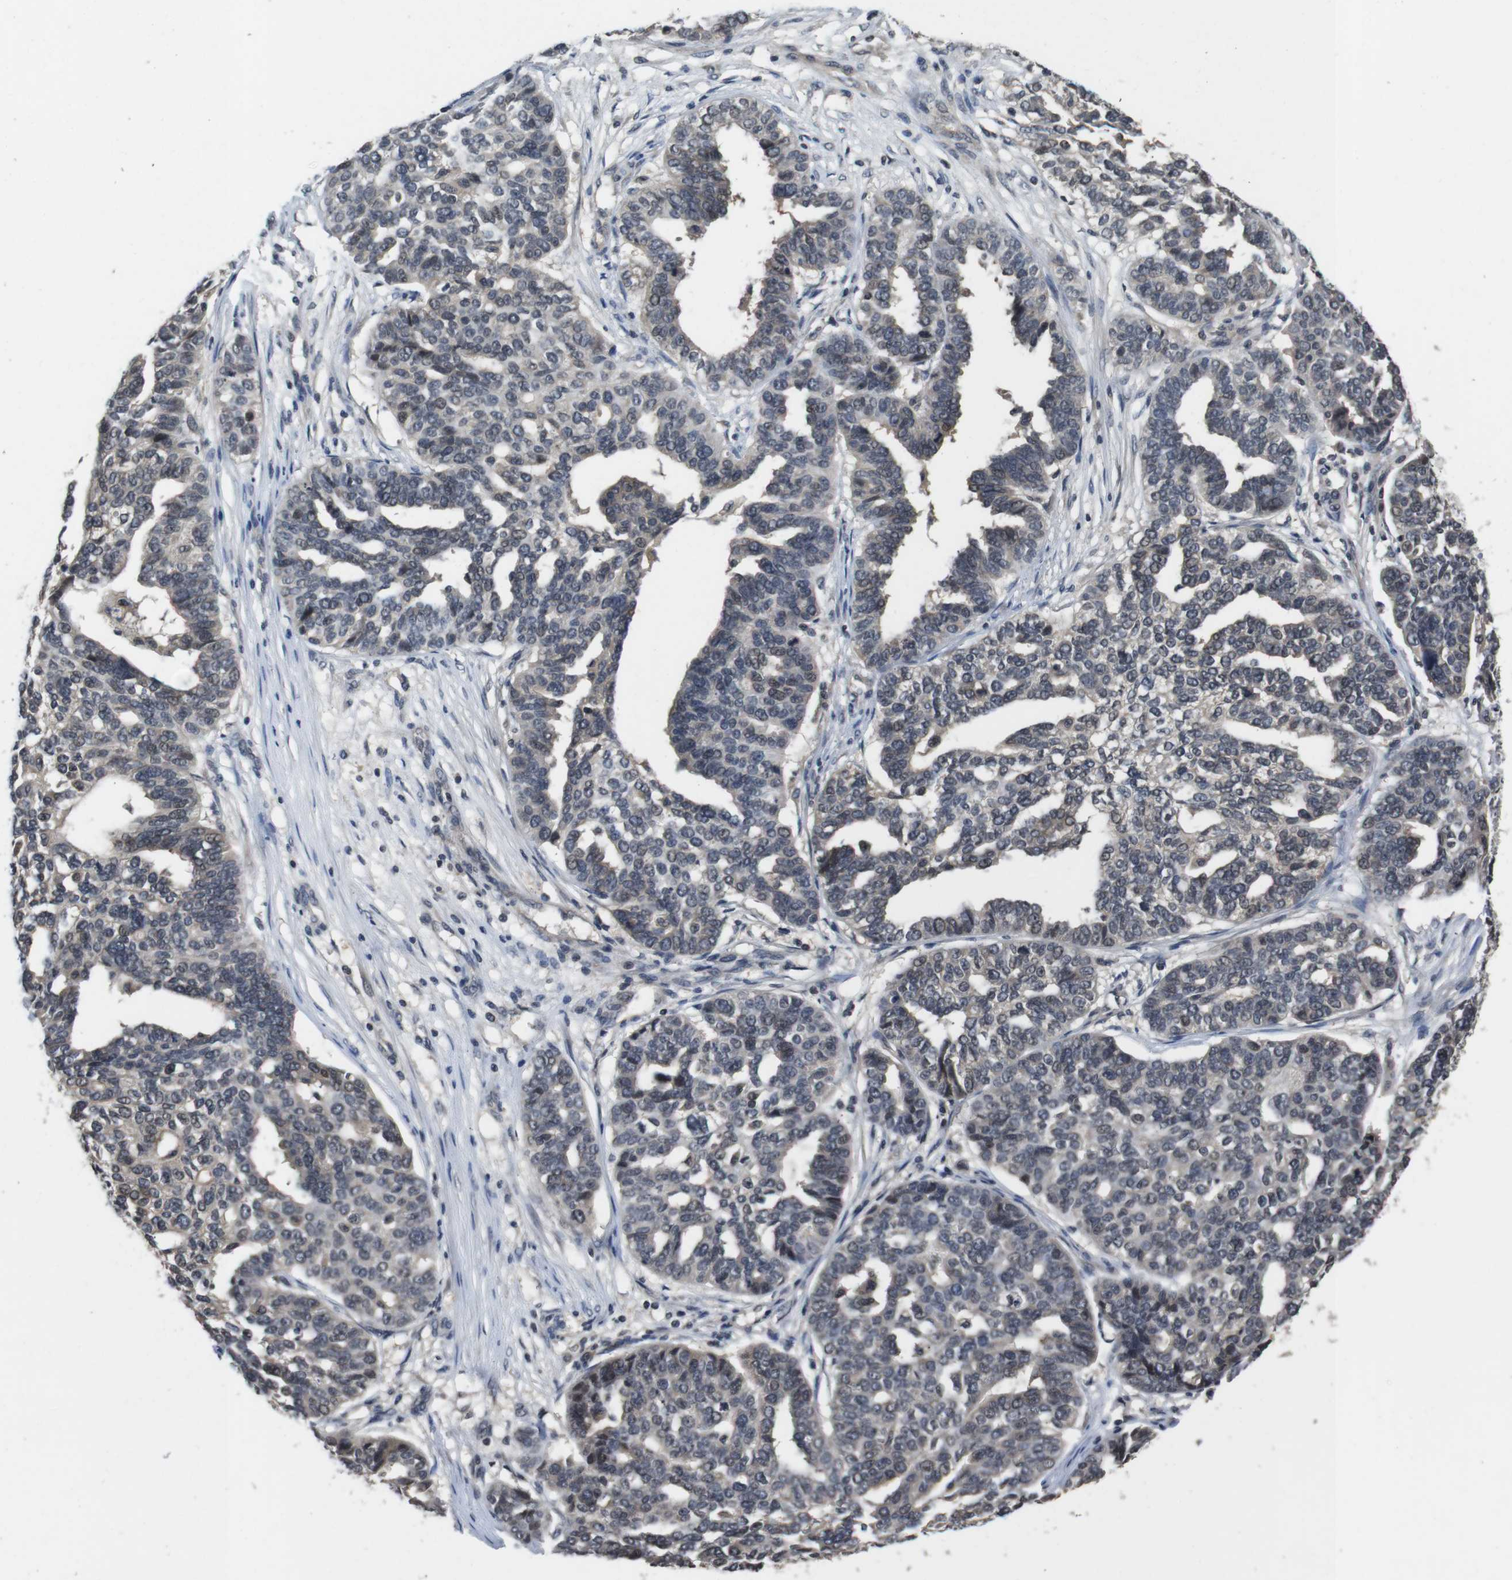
{"staining": {"intensity": "weak", "quantity": "<25%", "location": "cytoplasmic/membranous,nuclear"}, "tissue": "ovarian cancer", "cell_type": "Tumor cells", "image_type": "cancer", "snomed": [{"axis": "morphology", "description": "Cystadenocarcinoma, serous, NOS"}, {"axis": "topography", "description": "Ovary"}], "caption": "IHC image of human serous cystadenocarcinoma (ovarian) stained for a protein (brown), which exhibits no staining in tumor cells.", "gene": "FADD", "patient": {"sex": "female", "age": 59}}